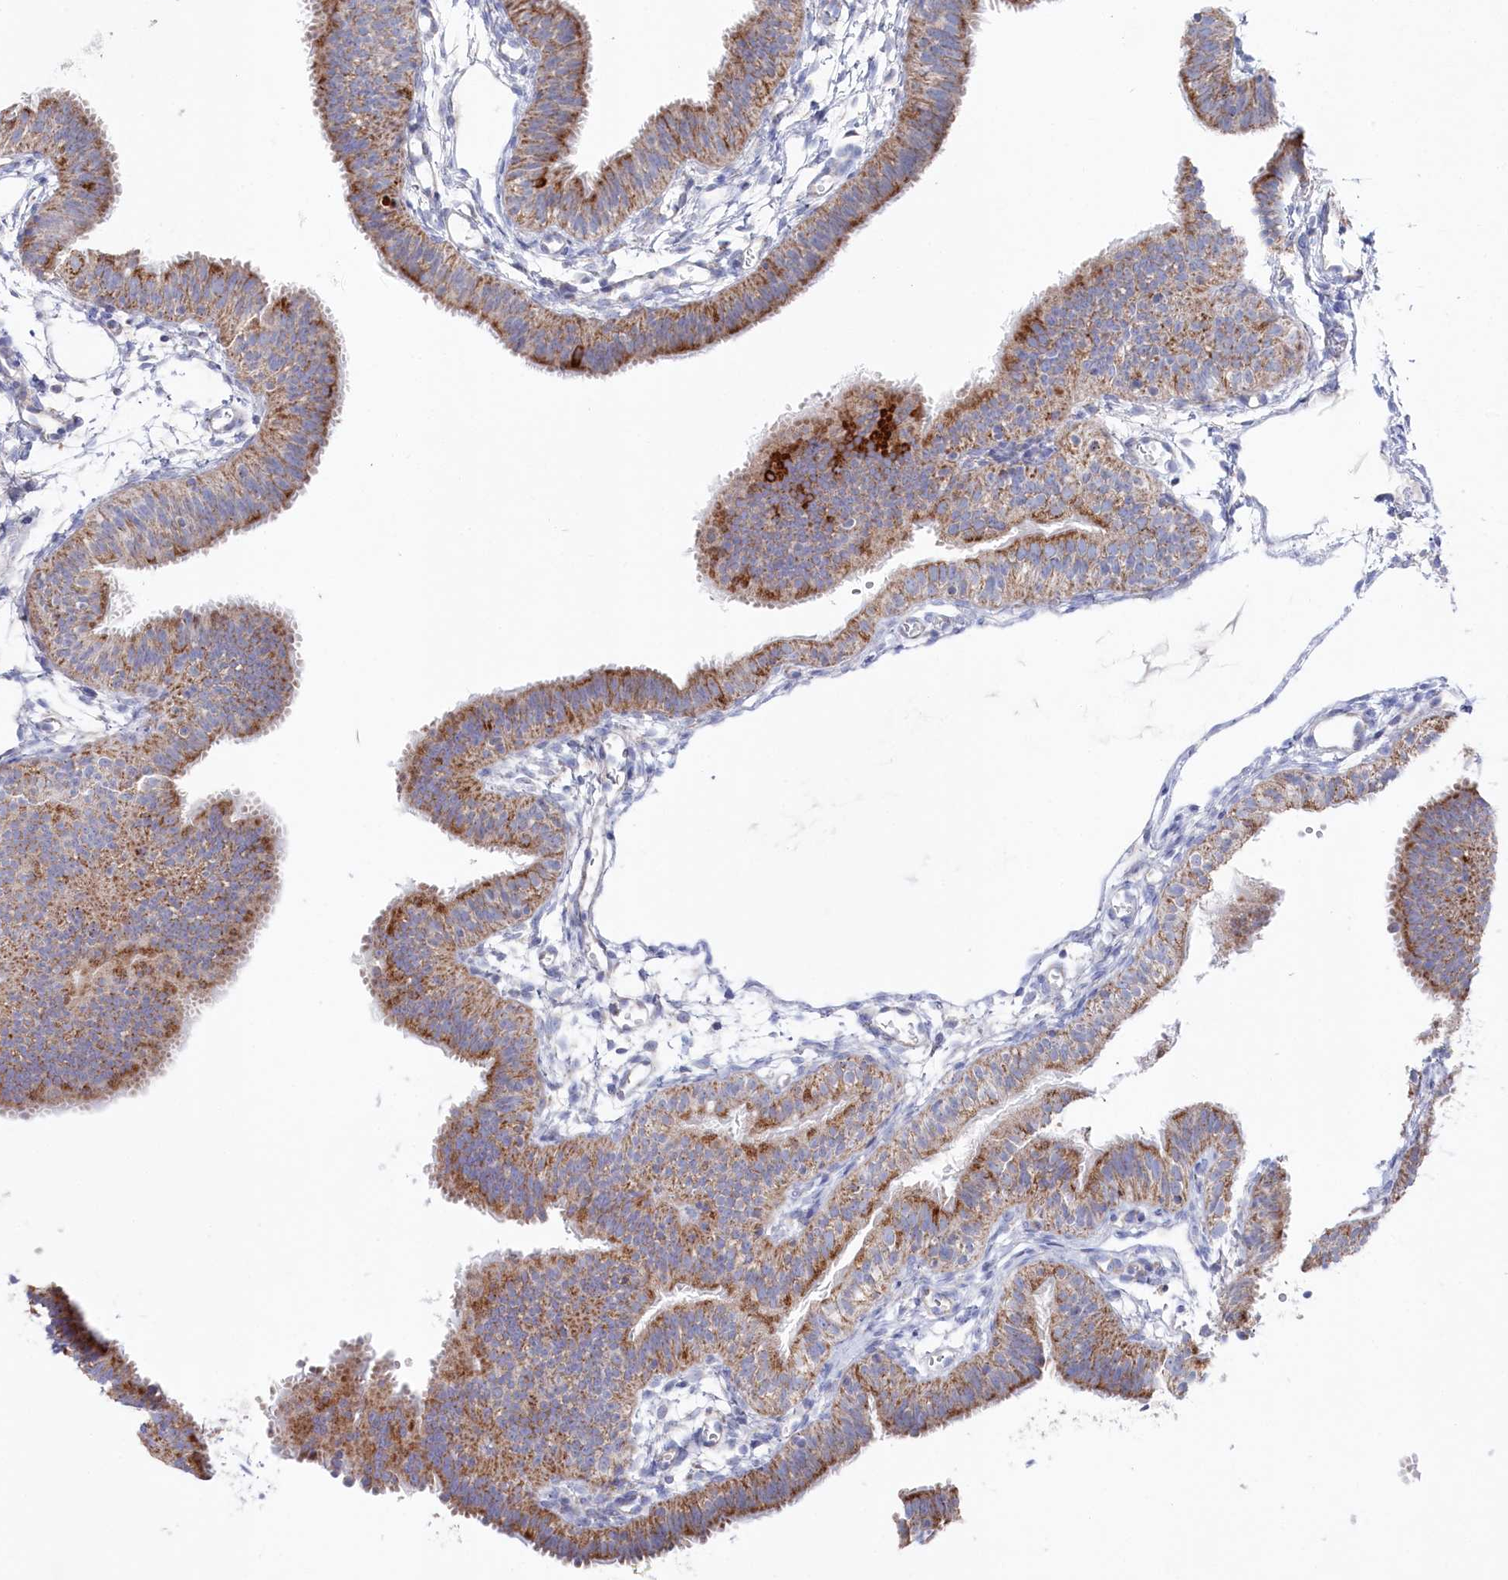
{"staining": {"intensity": "strong", "quantity": ">75%", "location": "cytoplasmic/membranous"}, "tissue": "fallopian tube", "cell_type": "Glandular cells", "image_type": "normal", "snomed": [{"axis": "morphology", "description": "Normal tissue, NOS"}, {"axis": "topography", "description": "Fallopian tube"}], "caption": "Brown immunohistochemical staining in unremarkable fallopian tube displays strong cytoplasmic/membranous positivity in about >75% of glandular cells.", "gene": "GLS2", "patient": {"sex": "female", "age": 35}}